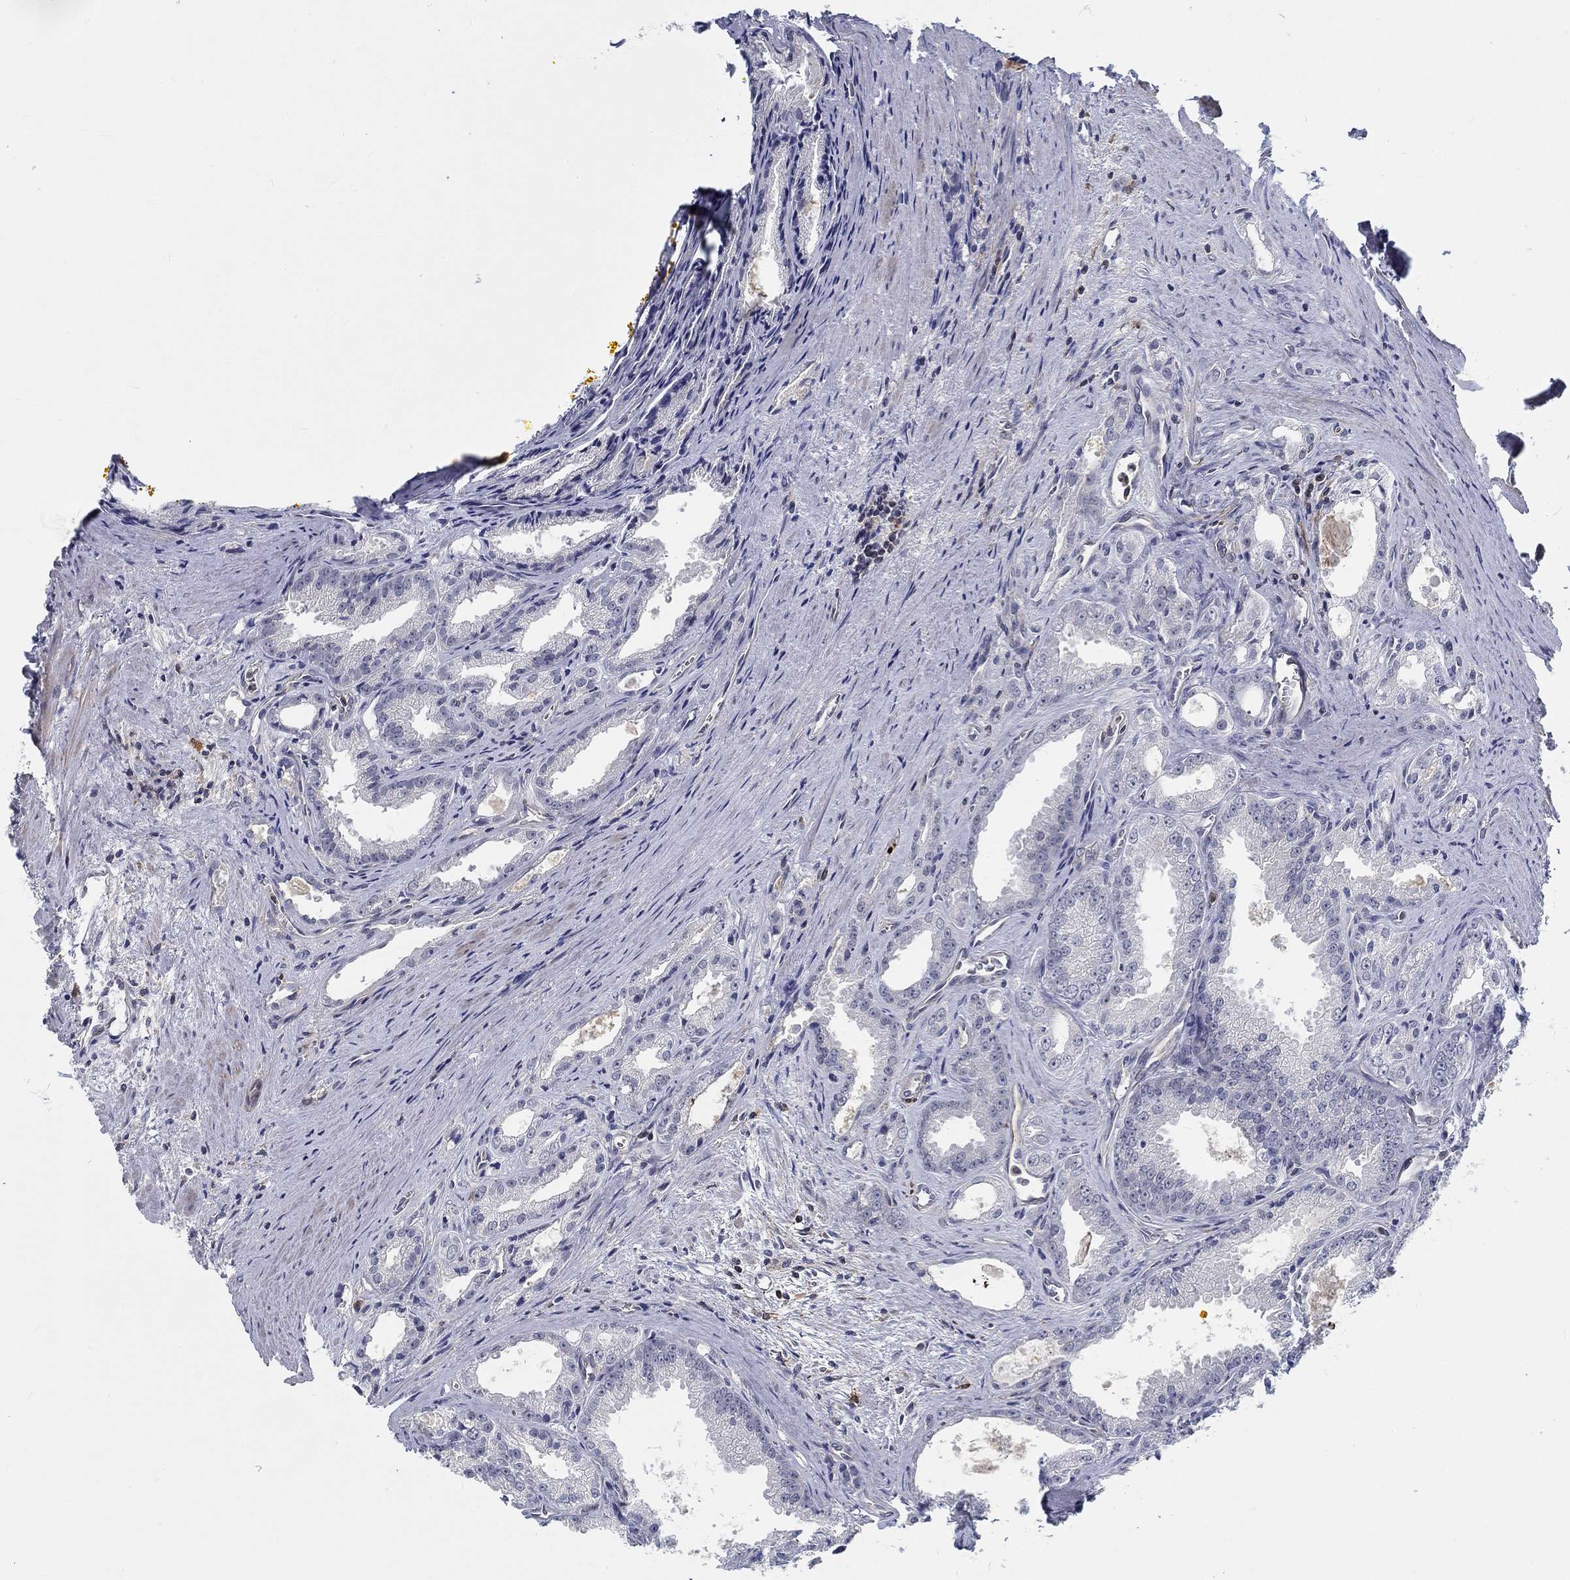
{"staining": {"intensity": "negative", "quantity": "none", "location": "none"}, "tissue": "prostate cancer", "cell_type": "Tumor cells", "image_type": "cancer", "snomed": [{"axis": "morphology", "description": "Adenocarcinoma, NOS"}, {"axis": "morphology", "description": "Adenocarcinoma, High grade"}, {"axis": "topography", "description": "Prostate"}], "caption": "Photomicrograph shows no significant protein staining in tumor cells of prostate cancer.", "gene": "MYBPC1", "patient": {"sex": "male", "age": 70}}